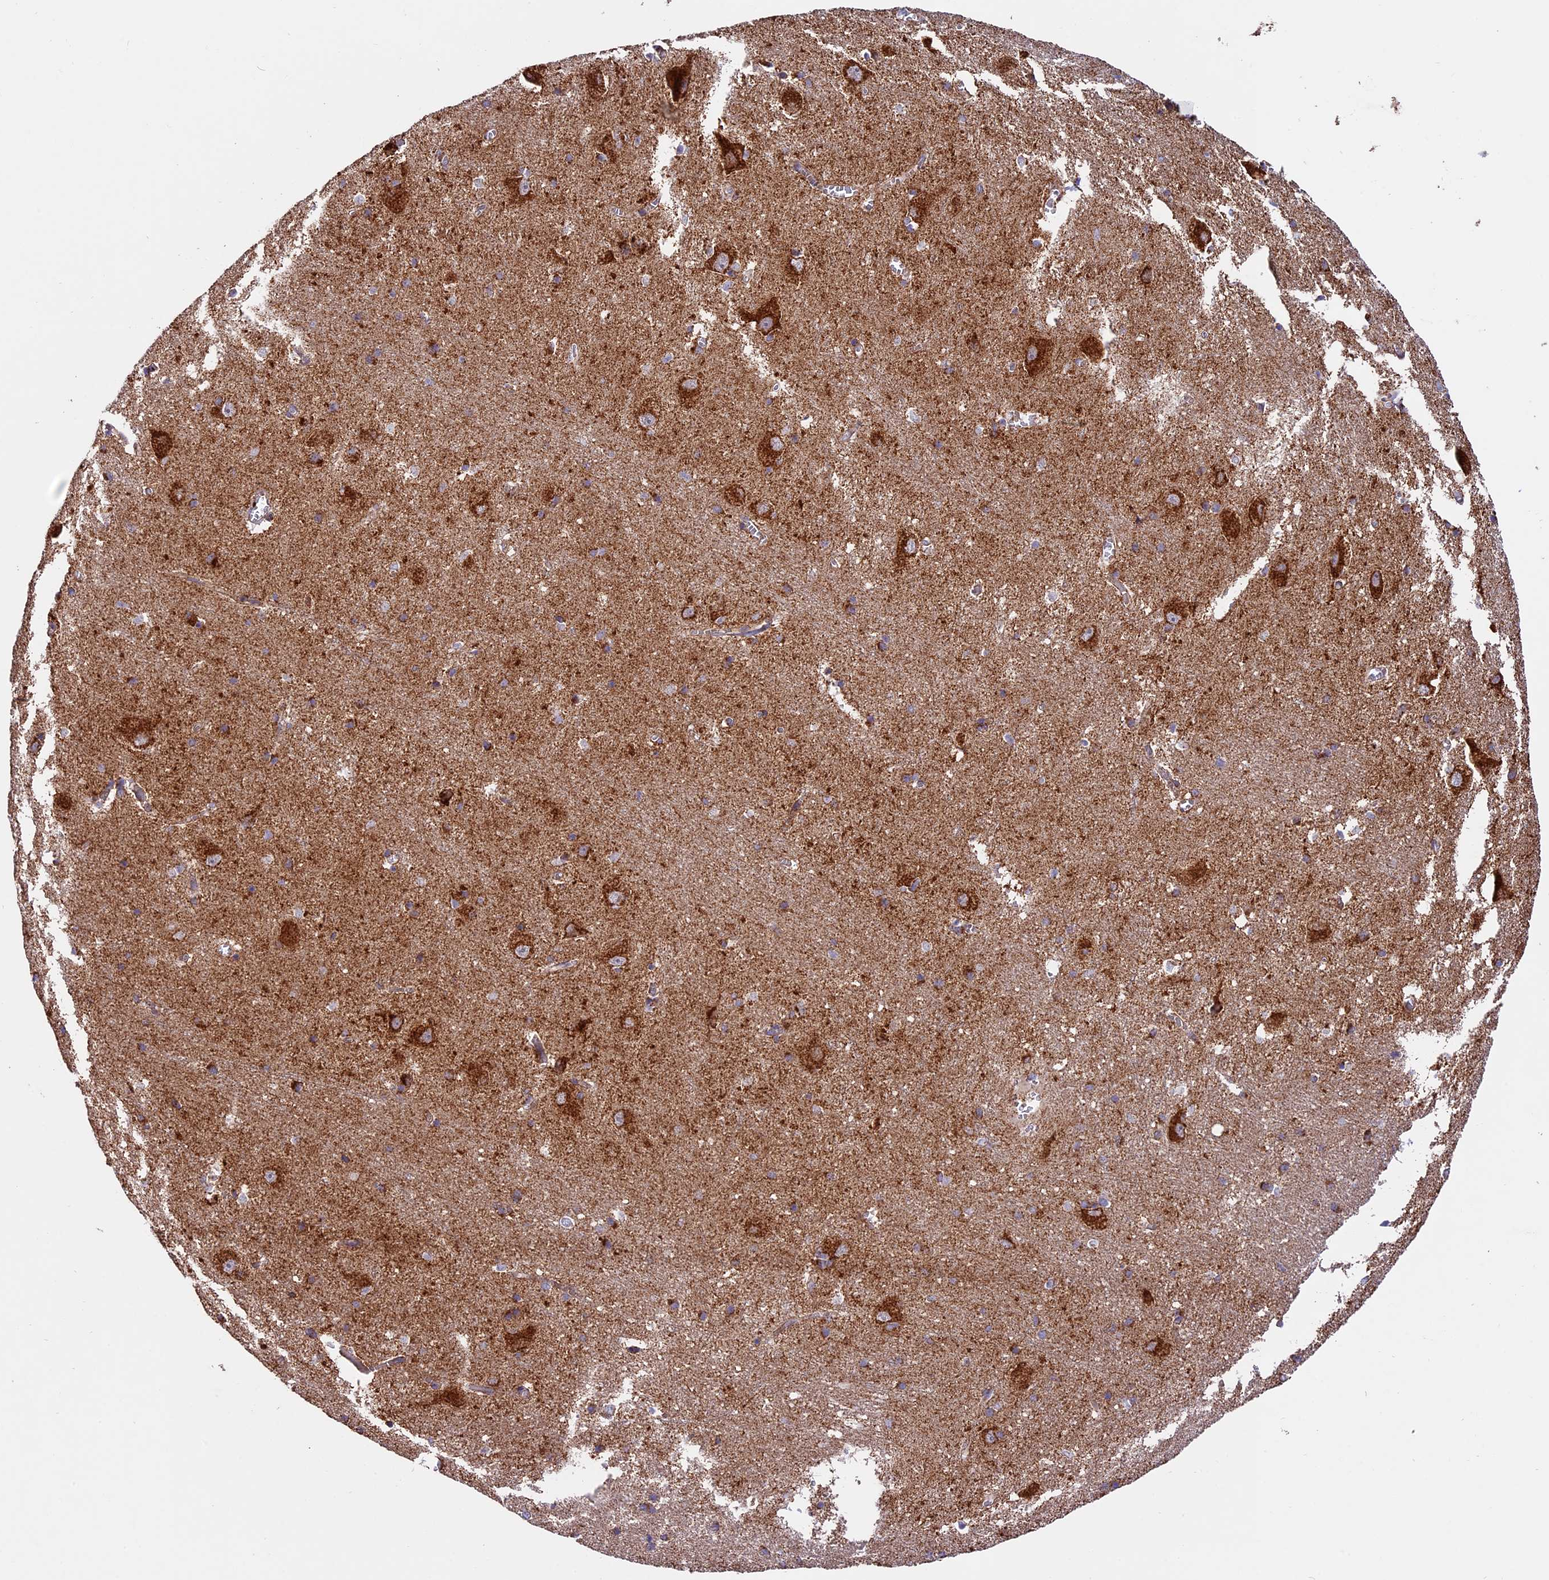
{"staining": {"intensity": "strong", "quantity": "<25%", "location": "cytoplasmic/membranous"}, "tissue": "caudate", "cell_type": "Glial cells", "image_type": "normal", "snomed": [{"axis": "morphology", "description": "Normal tissue, NOS"}, {"axis": "topography", "description": "Lateral ventricle wall"}], "caption": "Immunohistochemistry (IHC) photomicrograph of normal human caudate stained for a protein (brown), which demonstrates medium levels of strong cytoplasmic/membranous staining in about <25% of glial cells.", "gene": "NDUFA8", "patient": {"sex": "male", "age": 37}}